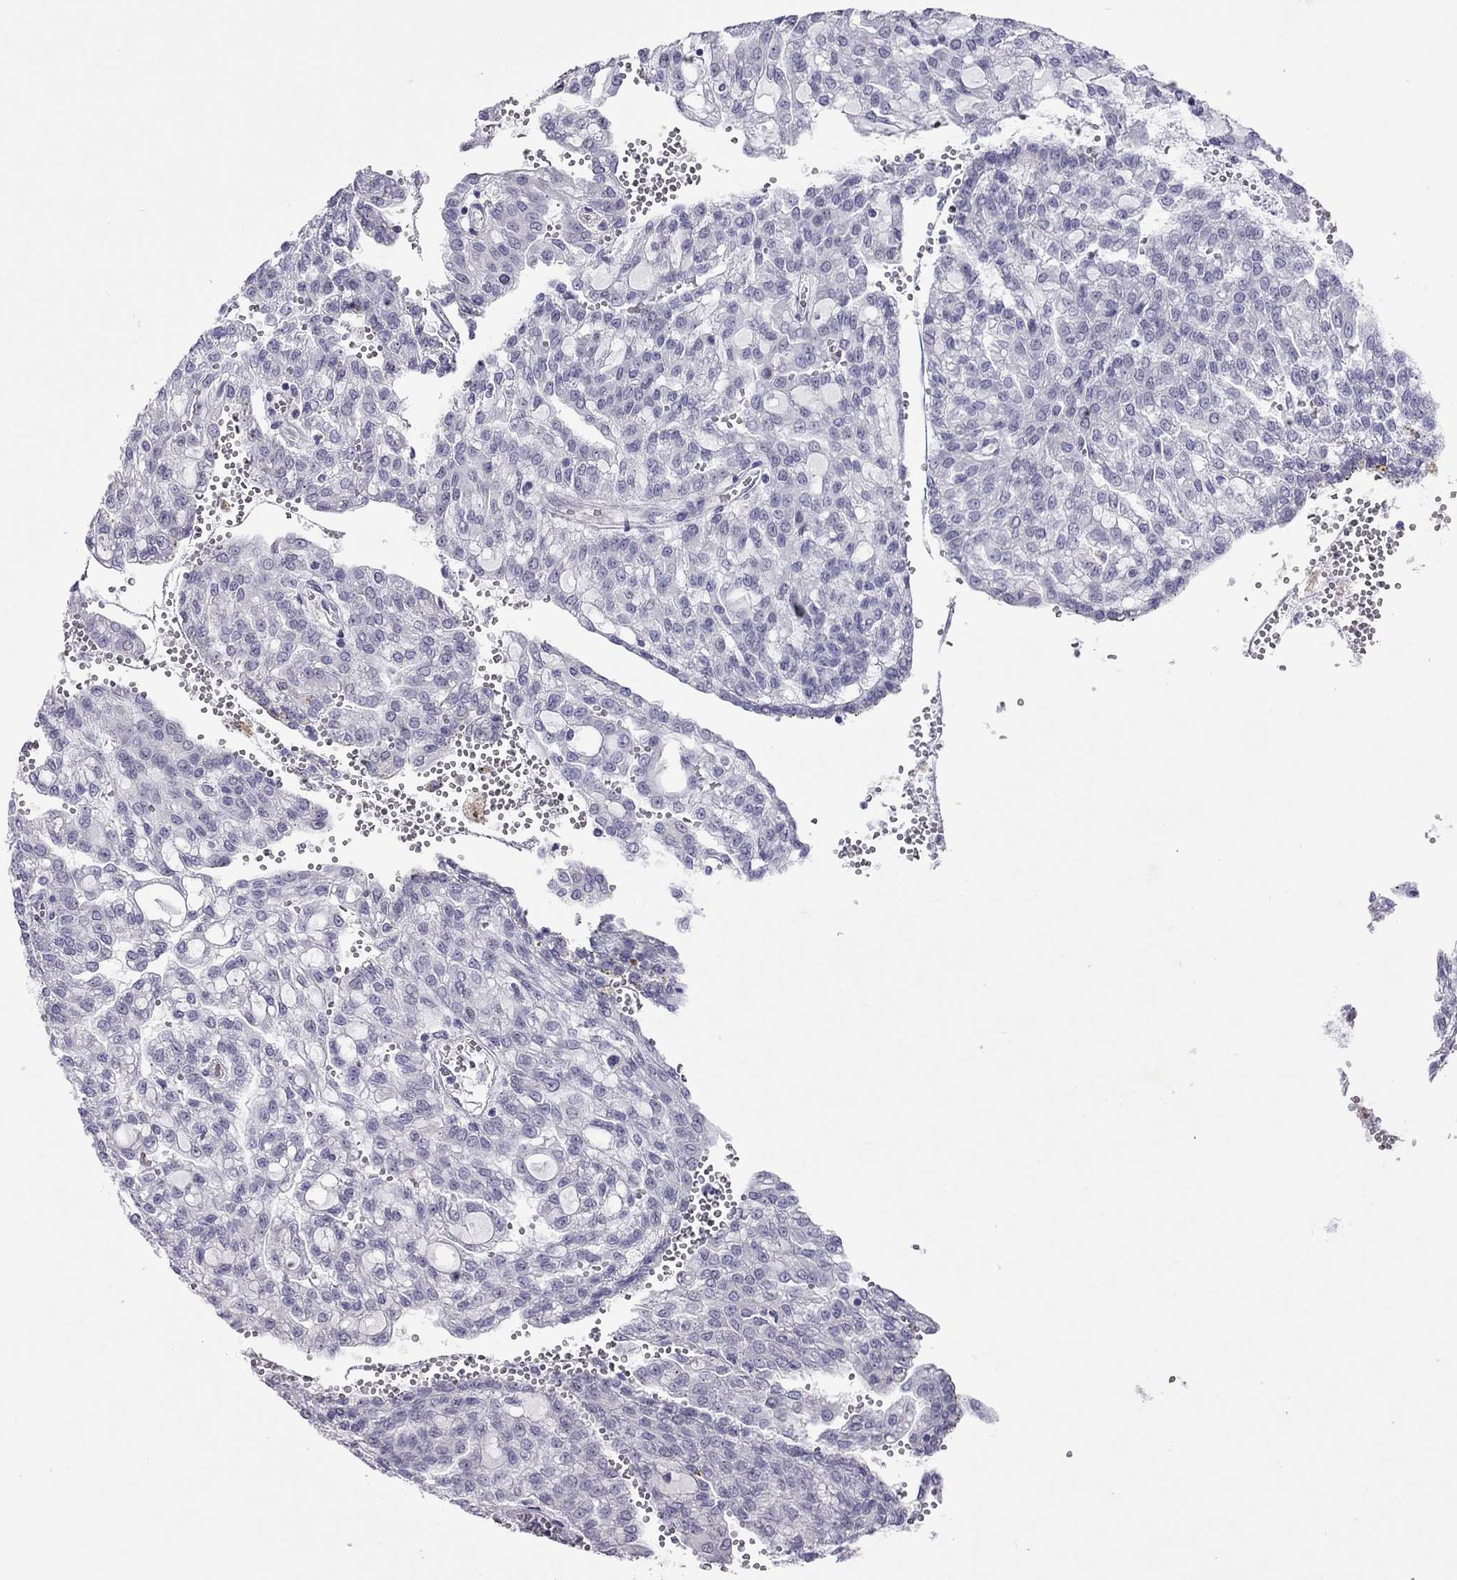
{"staining": {"intensity": "negative", "quantity": "none", "location": "none"}, "tissue": "renal cancer", "cell_type": "Tumor cells", "image_type": "cancer", "snomed": [{"axis": "morphology", "description": "Adenocarcinoma, NOS"}, {"axis": "topography", "description": "Kidney"}], "caption": "Protein analysis of adenocarcinoma (renal) shows no significant positivity in tumor cells.", "gene": "JHY", "patient": {"sex": "male", "age": 63}}